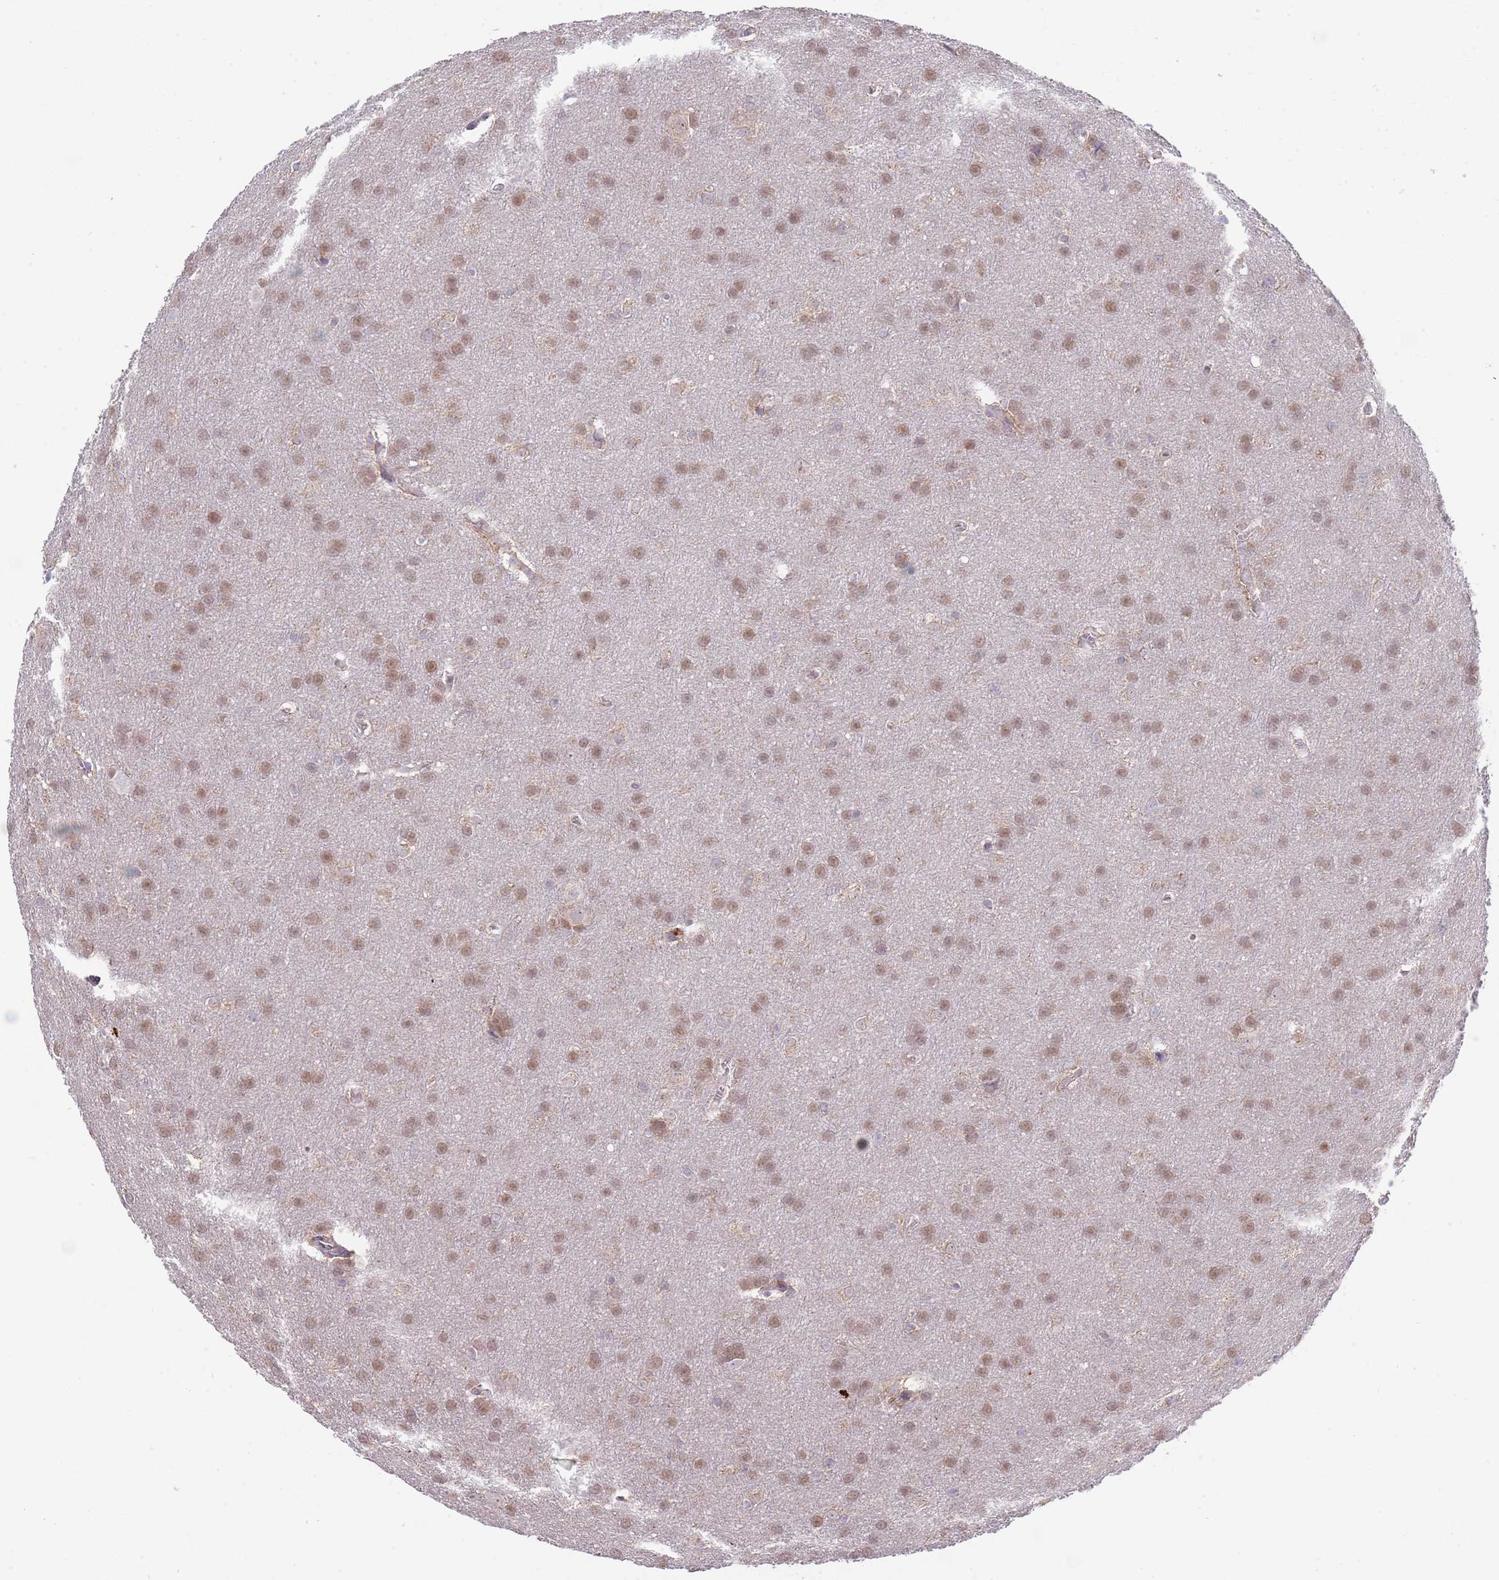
{"staining": {"intensity": "moderate", "quantity": ">75%", "location": "nuclear"}, "tissue": "glioma", "cell_type": "Tumor cells", "image_type": "cancer", "snomed": [{"axis": "morphology", "description": "Glioma, malignant, Low grade"}, {"axis": "topography", "description": "Brain"}], "caption": "Tumor cells reveal medium levels of moderate nuclear staining in about >75% of cells in malignant glioma (low-grade). The staining was performed using DAB (3,3'-diaminobenzidine), with brown indicating positive protein expression. Nuclei are stained blue with hematoxylin.", "gene": "DDT", "patient": {"sex": "female", "age": 32}}